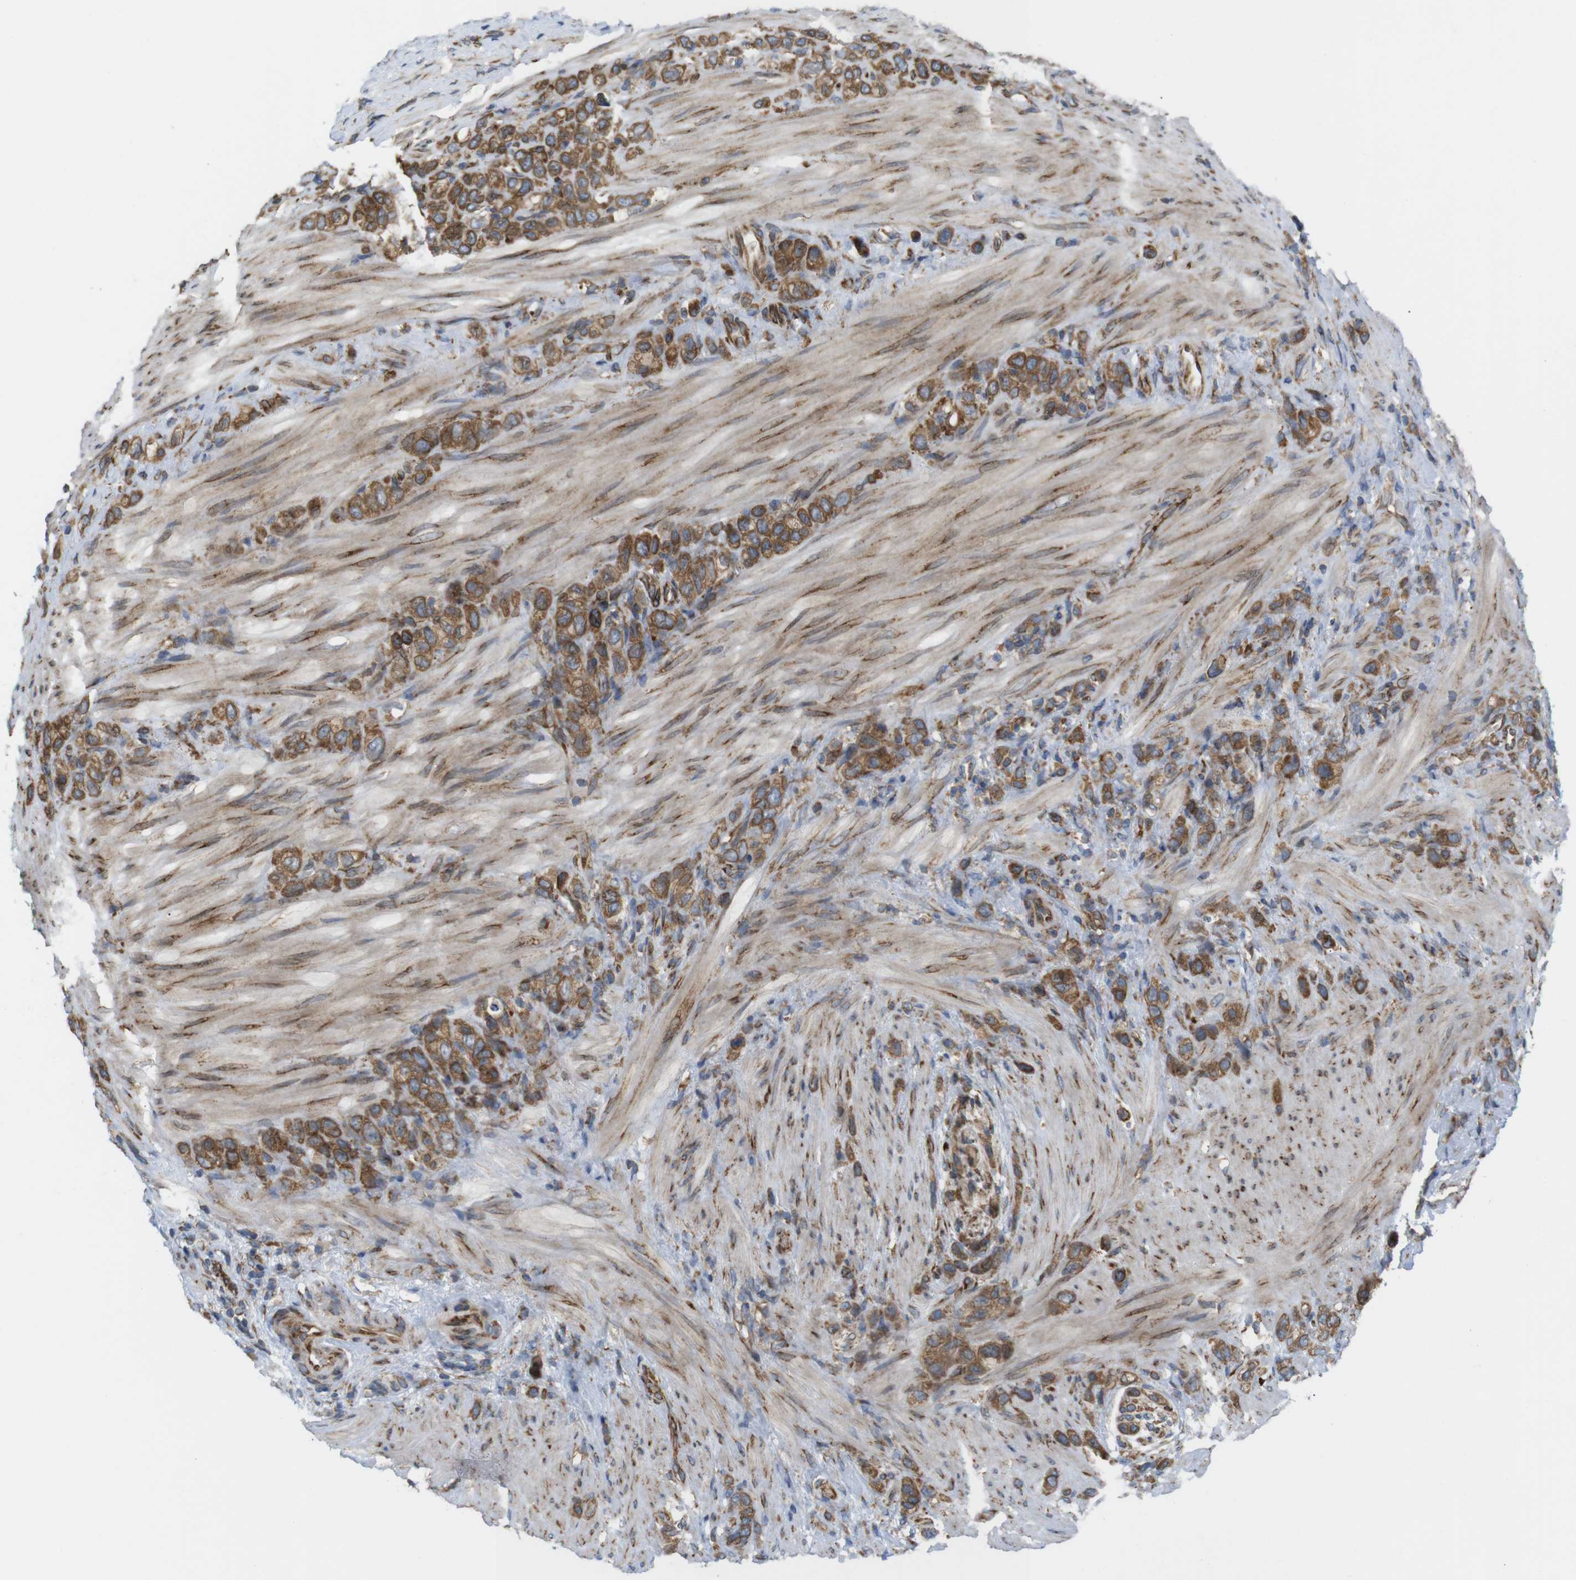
{"staining": {"intensity": "moderate", "quantity": ">75%", "location": "cytoplasmic/membranous"}, "tissue": "stomach cancer", "cell_type": "Tumor cells", "image_type": "cancer", "snomed": [{"axis": "morphology", "description": "Adenocarcinoma, NOS"}, {"axis": "morphology", "description": "Adenocarcinoma, High grade"}, {"axis": "topography", "description": "Stomach, upper"}, {"axis": "topography", "description": "Stomach, lower"}], "caption": "DAB immunohistochemical staining of human stomach cancer exhibits moderate cytoplasmic/membranous protein expression in approximately >75% of tumor cells.", "gene": "PCNX2", "patient": {"sex": "female", "age": 65}}